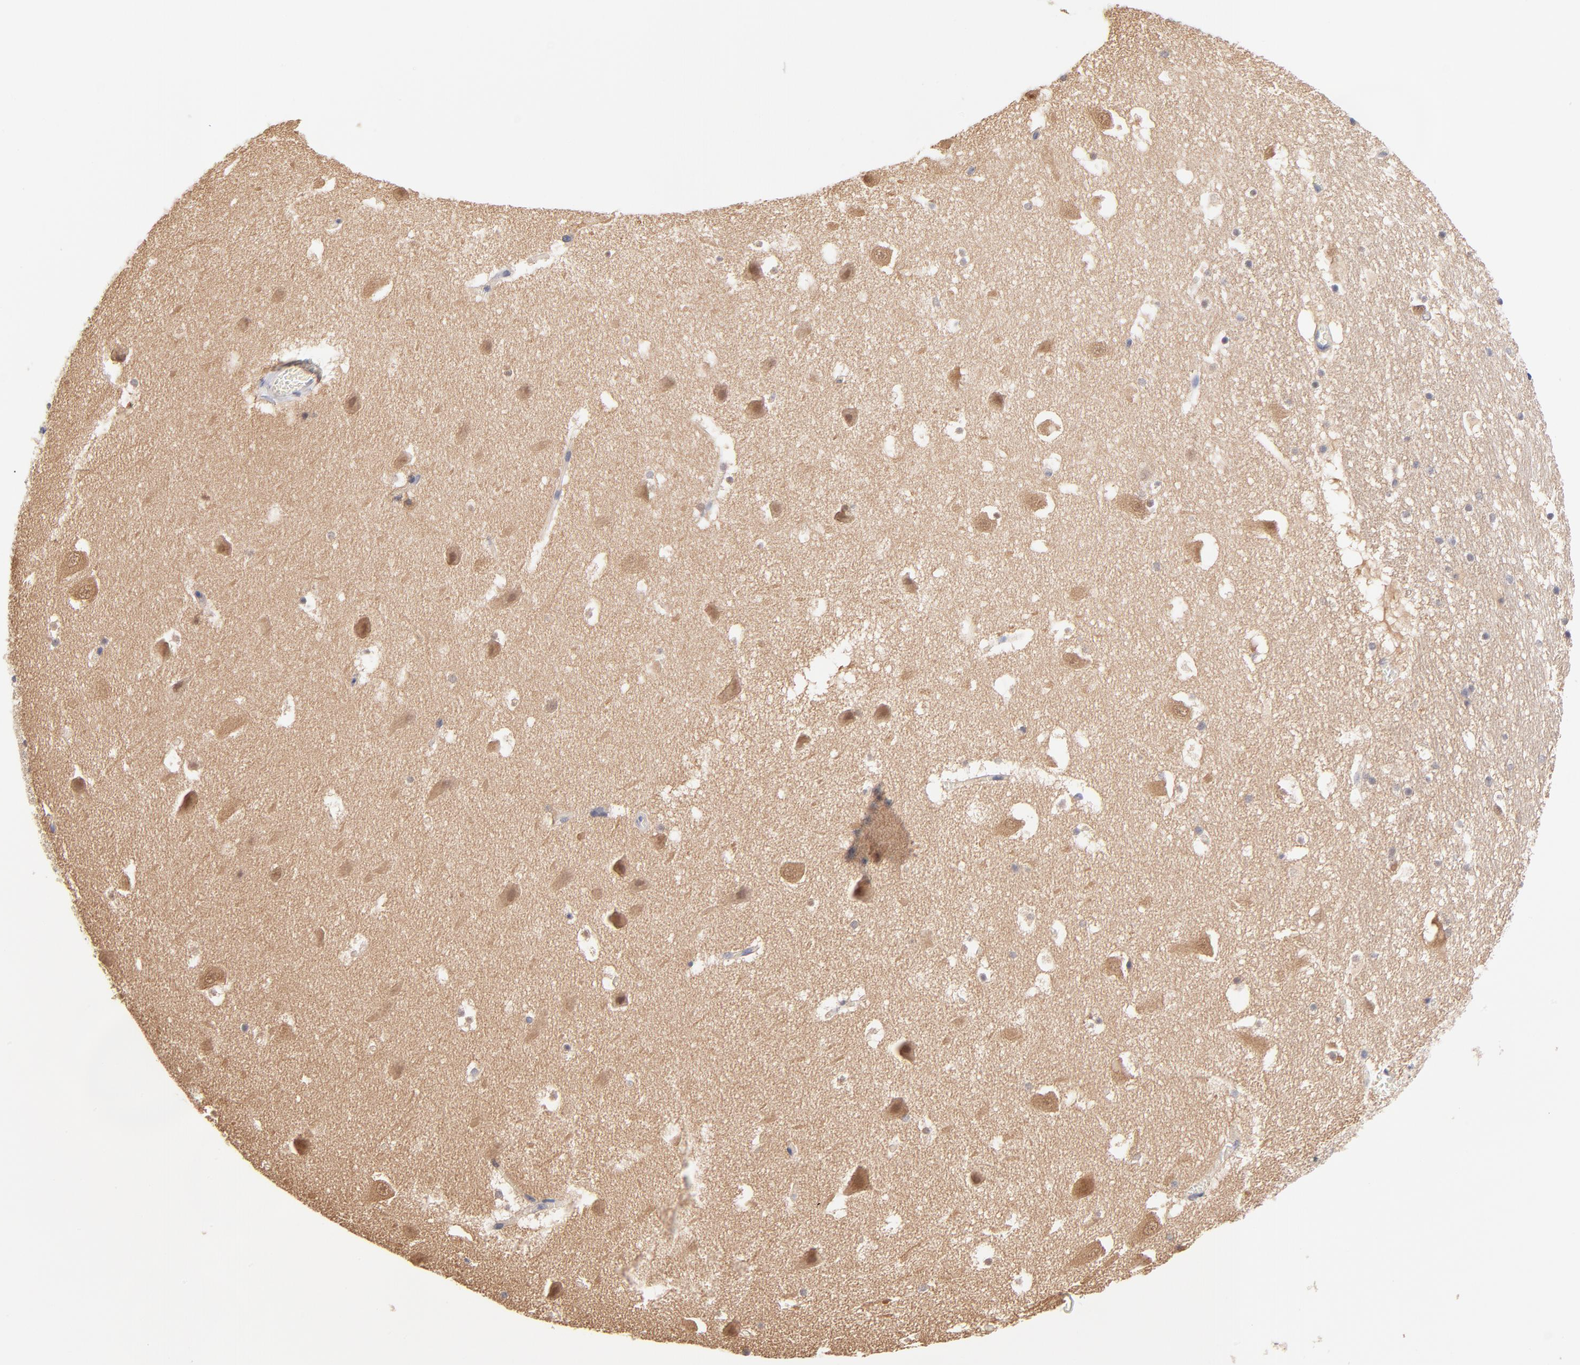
{"staining": {"intensity": "negative", "quantity": "none", "location": "none"}, "tissue": "hippocampus", "cell_type": "Glial cells", "image_type": "normal", "snomed": [{"axis": "morphology", "description": "Normal tissue, NOS"}, {"axis": "topography", "description": "Hippocampus"}], "caption": "Immunohistochemistry image of unremarkable hippocampus: human hippocampus stained with DAB (3,3'-diaminobenzidine) reveals no significant protein staining in glial cells.", "gene": "TXNL1", "patient": {"sex": "male", "age": 45}}